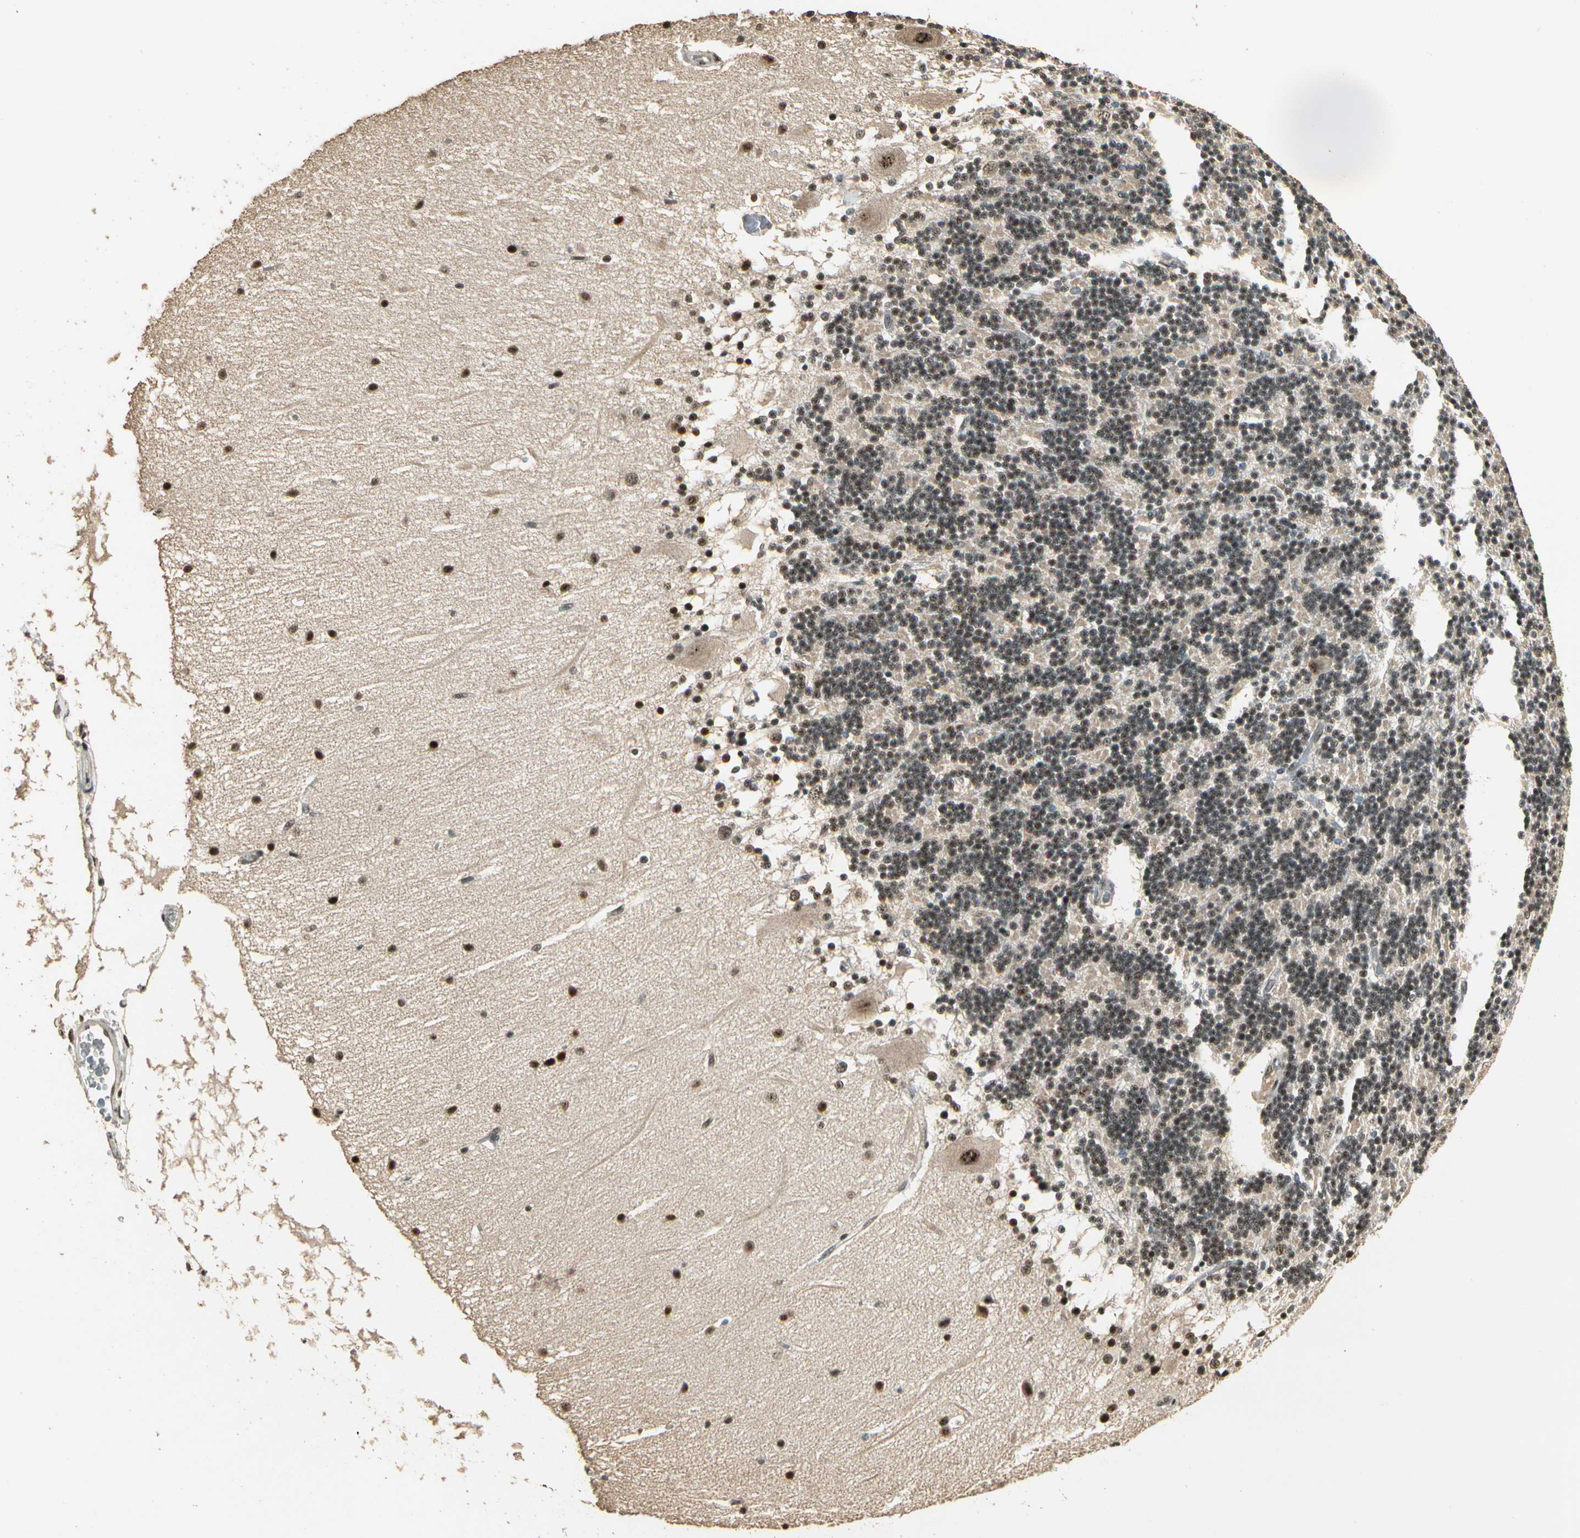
{"staining": {"intensity": "moderate", "quantity": ">75%", "location": "cytoplasmic/membranous,nuclear"}, "tissue": "cerebellum", "cell_type": "Cells in granular layer", "image_type": "normal", "snomed": [{"axis": "morphology", "description": "Normal tissue, NOS"}, {"axis": "topography", "description": "Cerebellum"}], "caption": "Moderate cytoplasmic/membranous,nuclear protein positivity is present in about >75% of cells in granular layer in cerebellum.", "gene": "RBM25", "patient": {"sex": "female", "age": 54}}